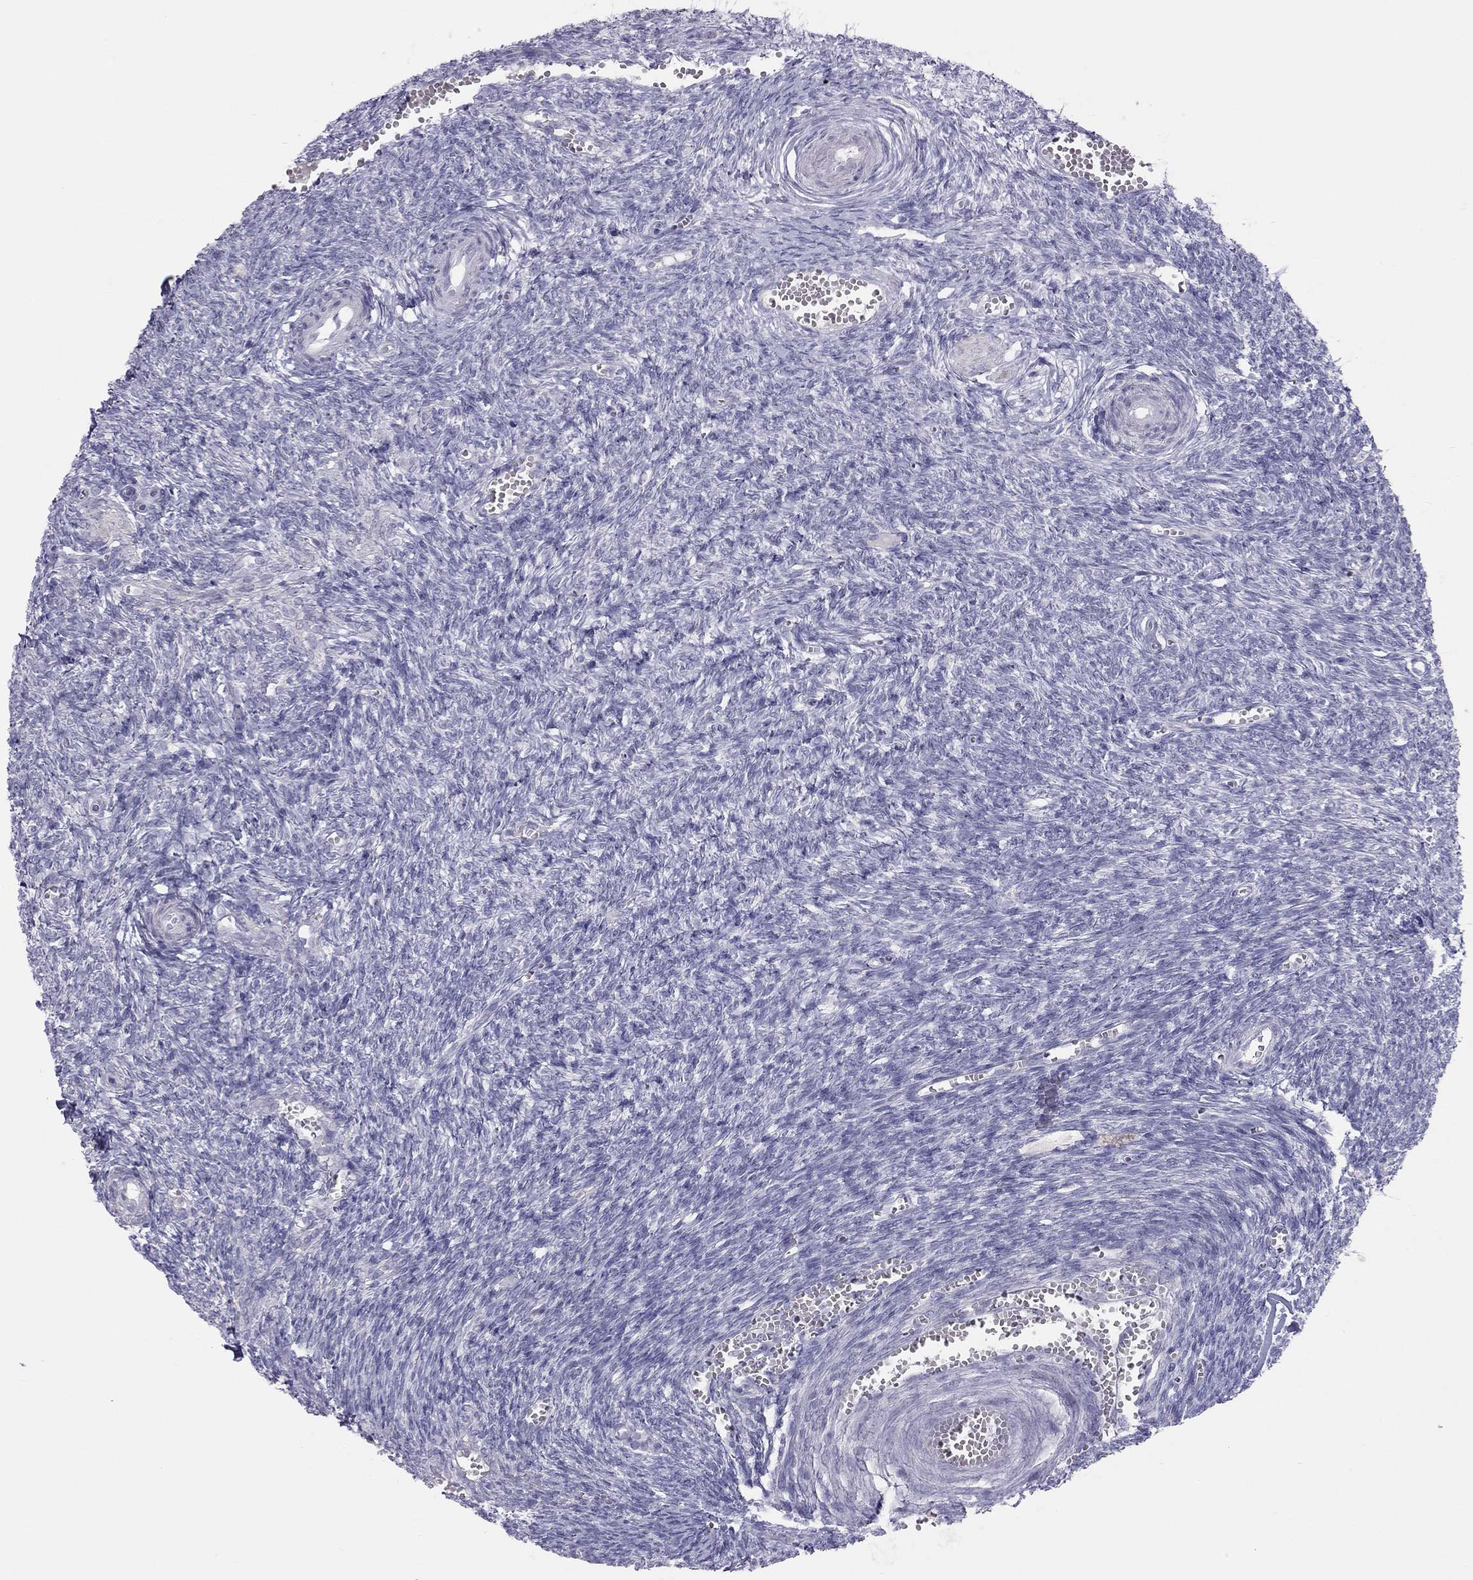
{"staining": {"intensity": "negative", "quantity": "none", "location": "none"}, "tissue": "ovary", "cell_type": "Follicle cells", "image_type": "normal", "snomed": [{"axis": "morphology", "description": "Normal tissue, NOS"}, {"axis": "topography", "description": "Ovary"}], "caption": "Immunohistochemistry (IHC) histopathology image of benign ovary: human ovary stained with DAB (3,3'-diaminobenzidine) demonstrates no significant protein staining in follicle cells.", "gene": "SPATA12", "patient": {"sex": "female", "age": 43}}